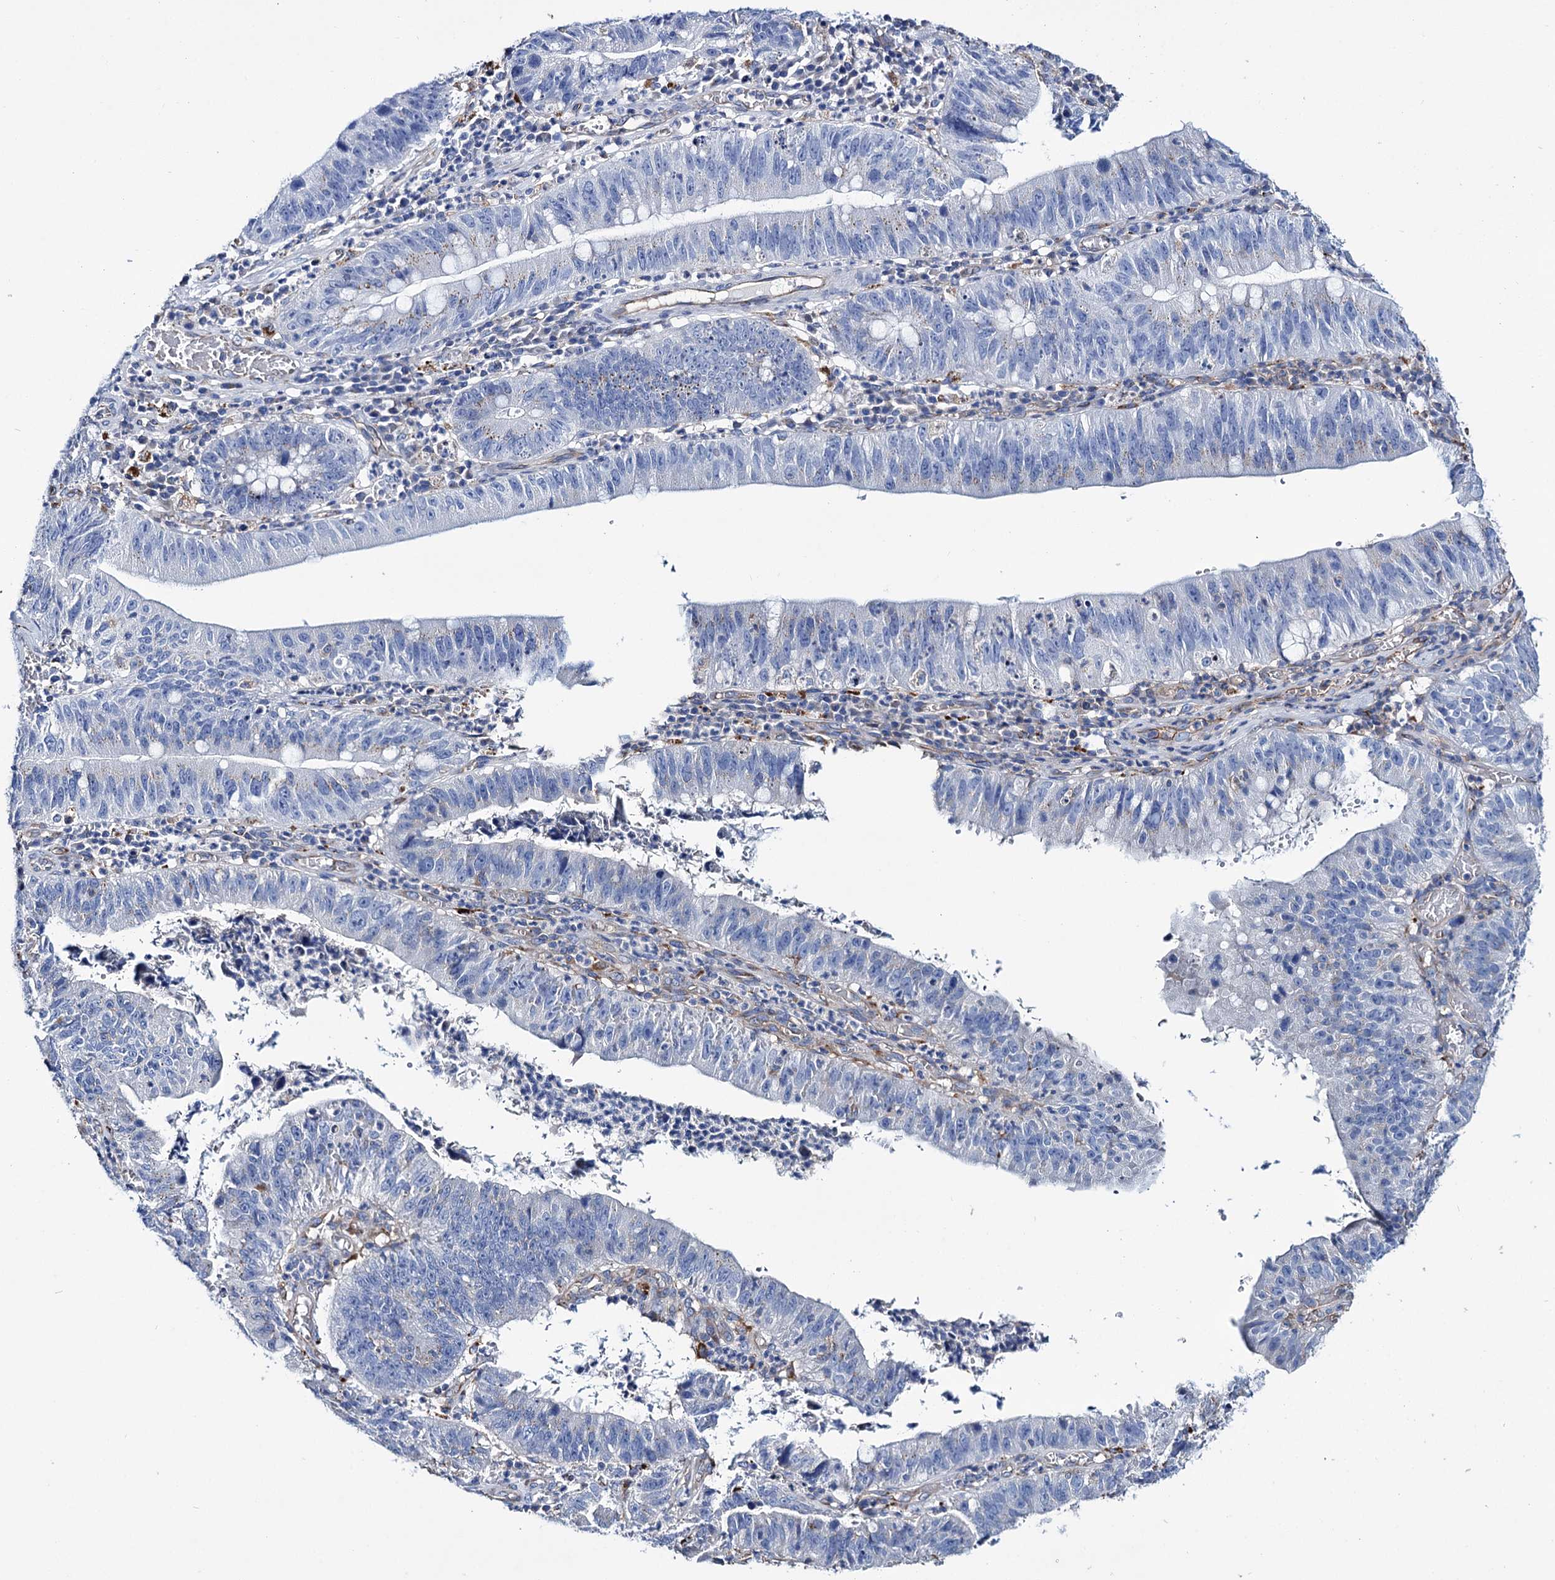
{"staining": {"intensity": "negative", "quantity": "none", "location": "none"}, "tissue": "stomach cancer", "cell_type": "Tumor cells", "image_type": "cancer", "snomed": [{"axis": "morphology", "description": "Adenocarcinoma, NOS"}, {"axis": "topography", "description": "Stomach"}], "caption": "Stomach cancer was stained to show a protein in brown. There is no significant expression in tumor cells. Nuclei are stained in blue.", "gene": "SCPEP1", "patient": {"sex": "male", "age": 59}}